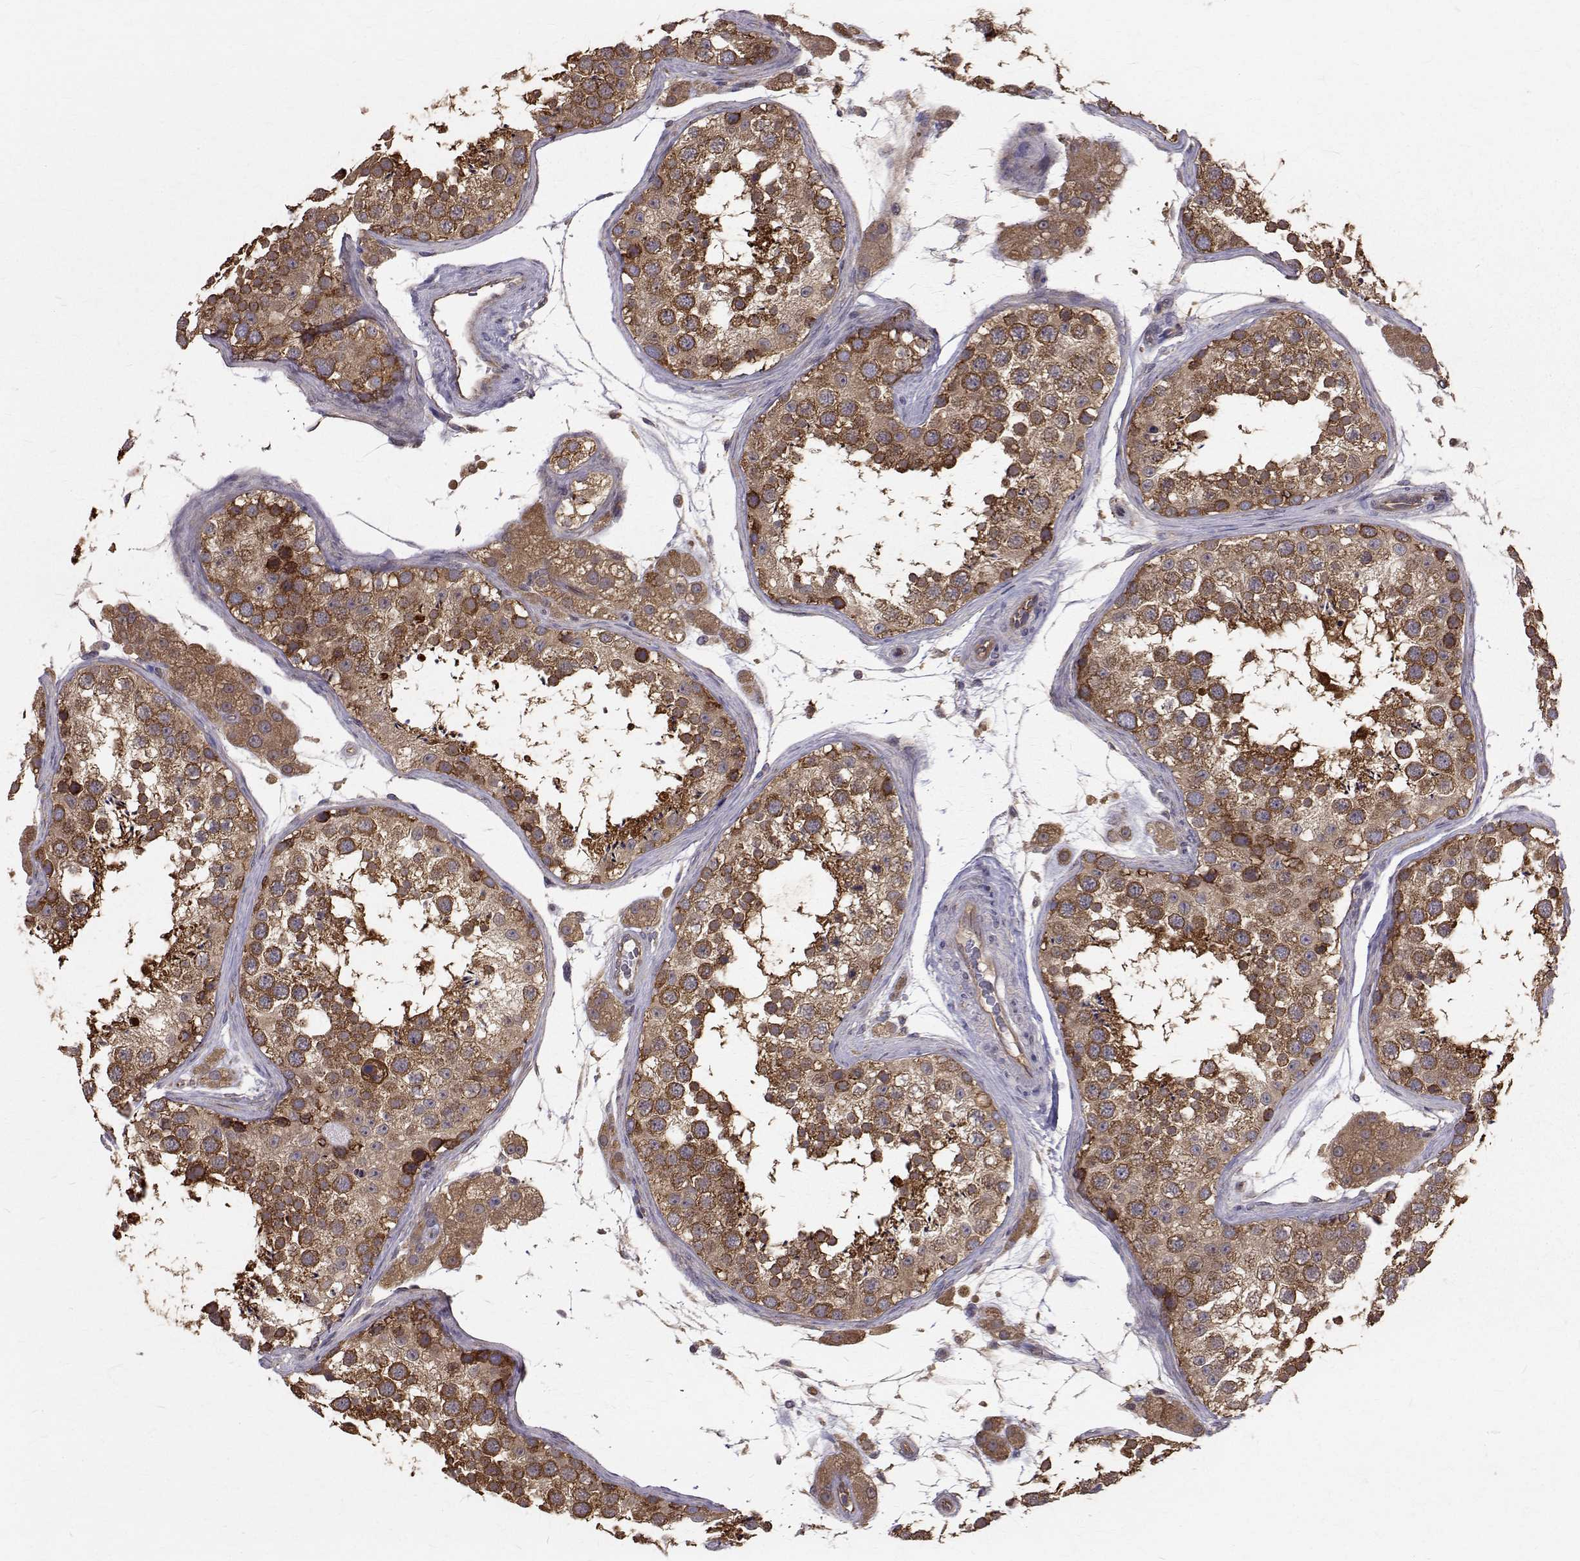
{"staining": {"intensity": "moderate", "quantity": ">75%", "location": "cytoplasmic/membranous"}, "tissue": "testis", "cell_type": "Cells in seminiferous ducts", "image_type": "normal", "snomed": [{"axis": "morphology", "description": "Normal tissue, NOS"}, {"axis": "topography", "description": "Testis"}], "caption": "A photomicrograph of testis stained for a protein reveals moderate cytoplasmic/membranous brown staining in cells in seminiferous ducts. (DAB (3,3'-diaminobenzidine) IHC, brown staining for protein, blue staining for nuclei).", "gene": "FARSB", "patient": {"sex": "male", "age": 41}}